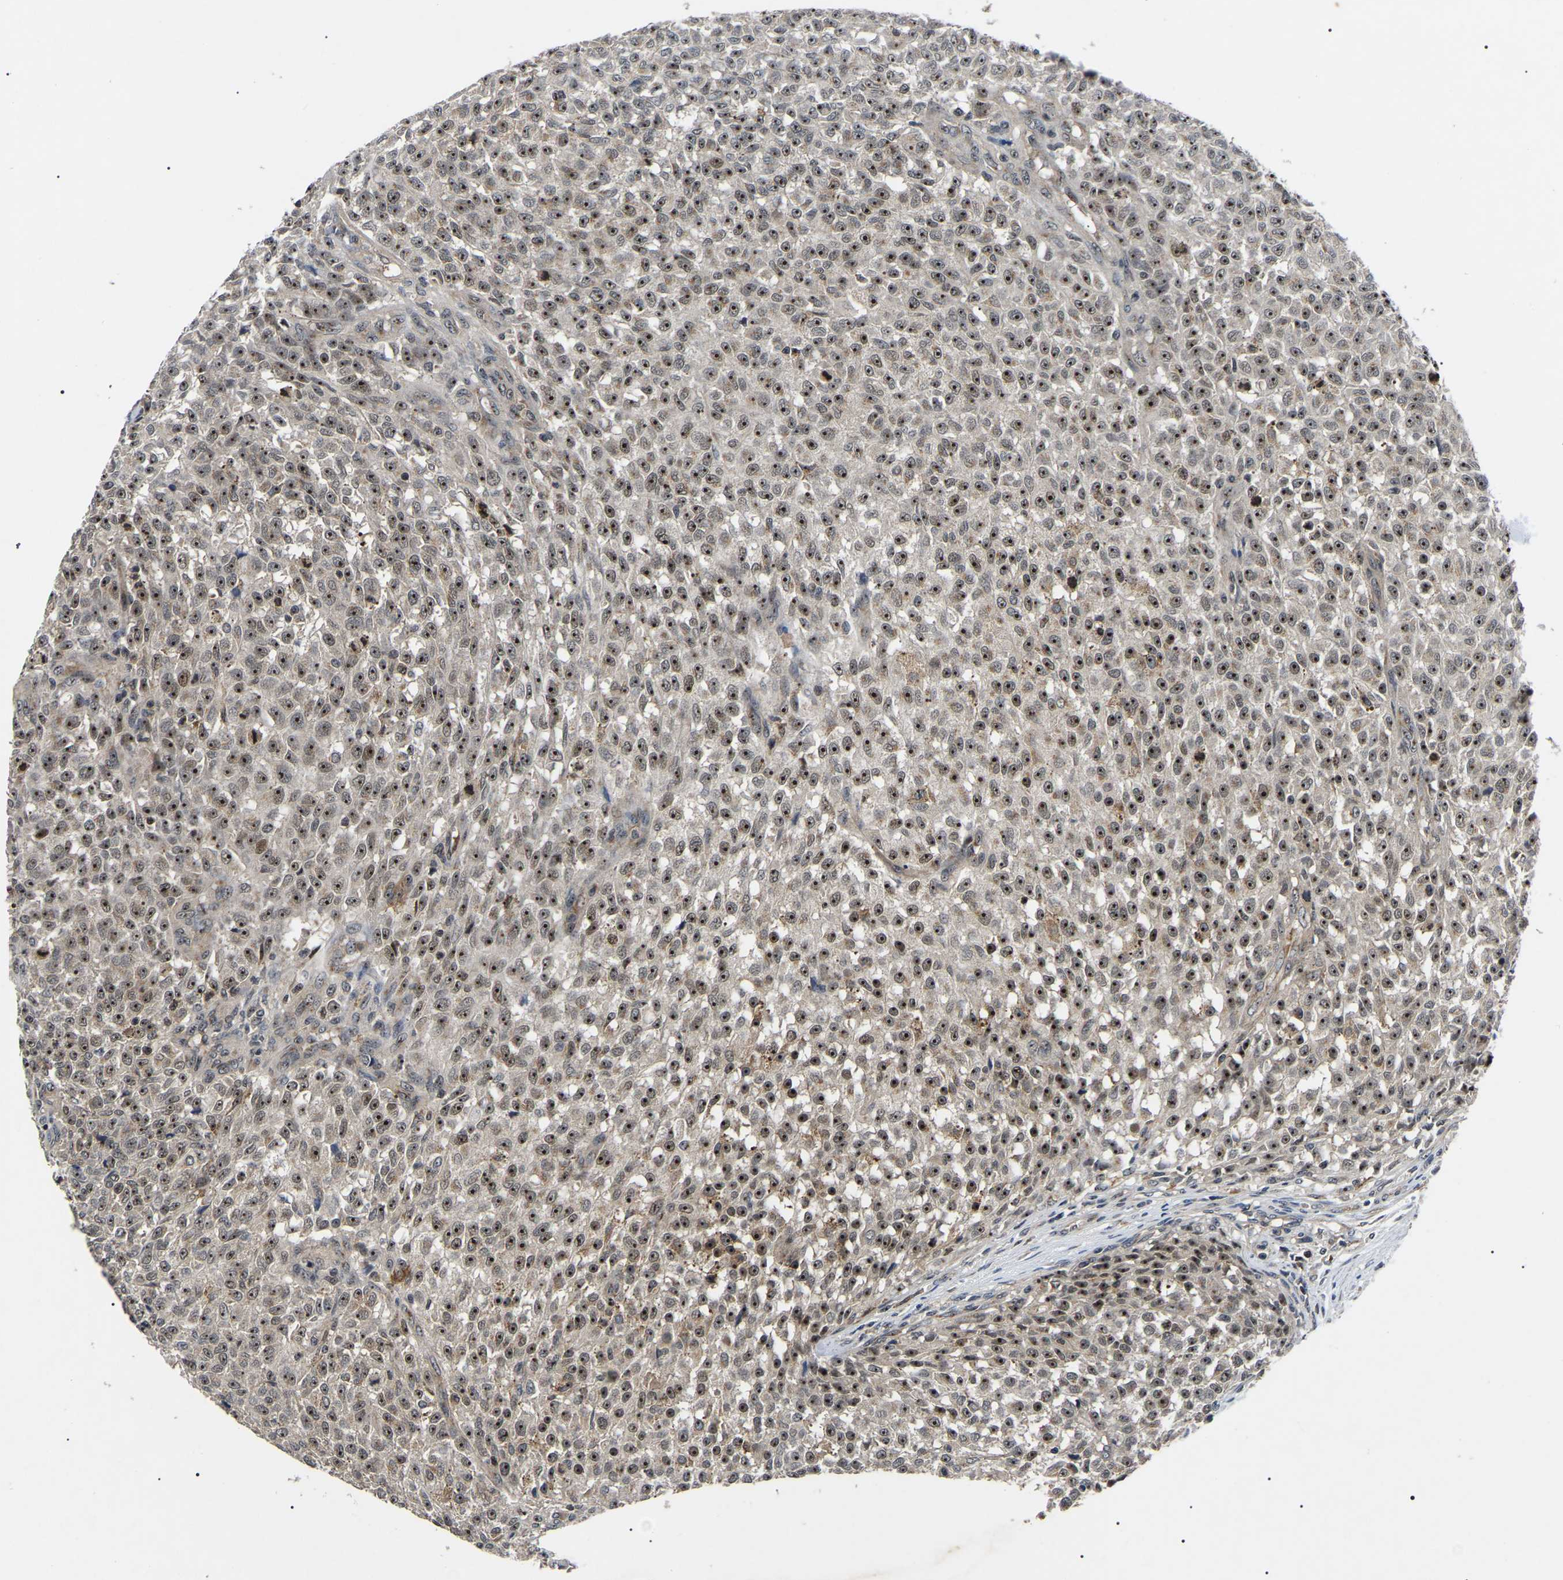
{"staining": {"intensity": "strong", "quantity": ">75%", "location": "nuclear"}, "tissue": "testis cancer", "cell_type": "Tumor cells", "image_type": "cancer", "snomed": [{"axis": "morphology", "description": "Seminoma, NOS"}, {"axis": "topography", "description": "Testis"}], "caption": "High-power microscopy captured an immunohistochemistry photomicrograph of testis cancer (seminoma), revealing strong nuclear positivity in approximately >75% of tumor cells. Nuclei are stained in blue.", "gene": "RBM28", "patient": {"sex": "male", "age": 59}}